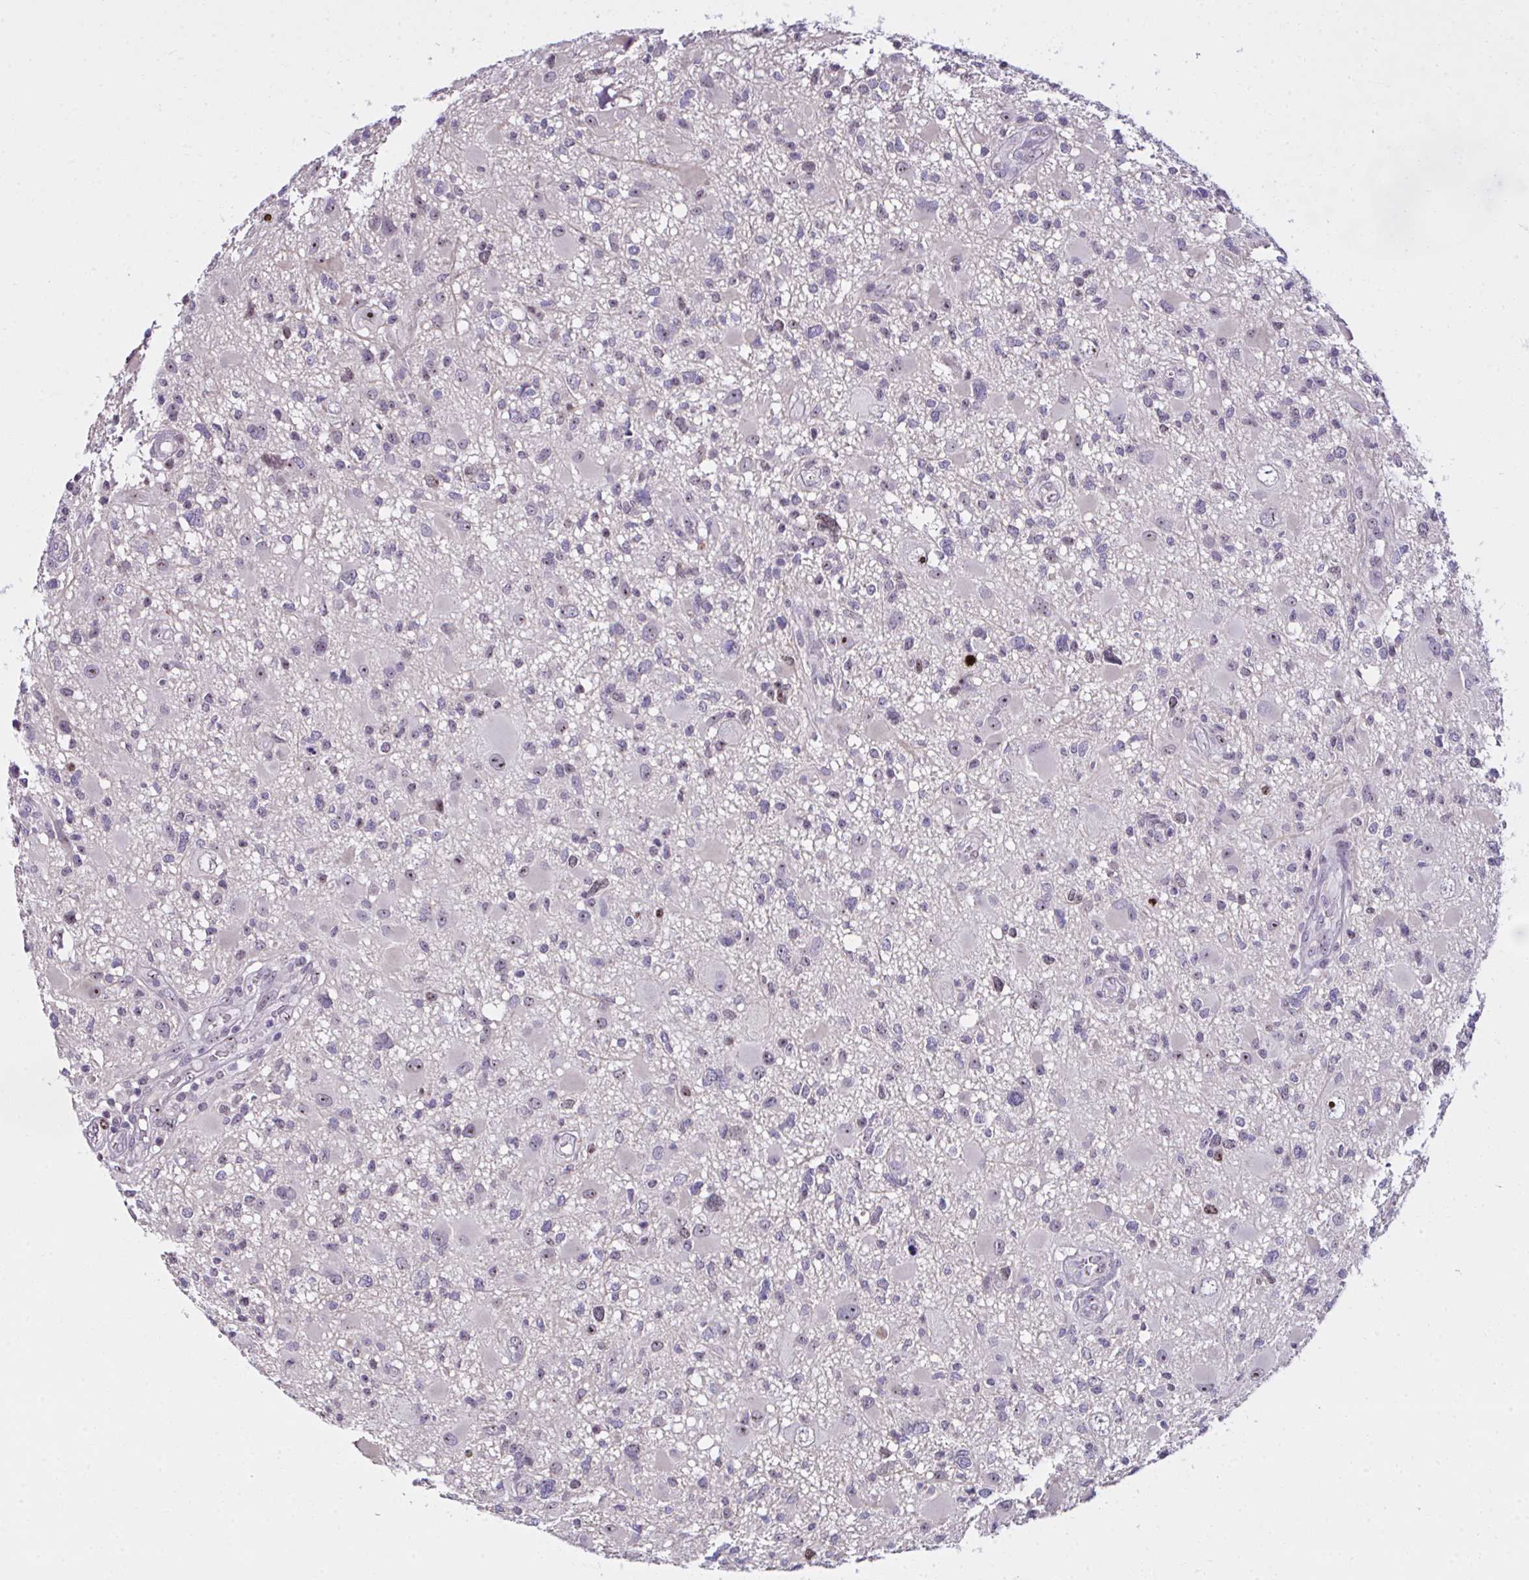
{"staining": {"intensity": "moderate", "quantity": "<25%", "location": "nuclear"}, "tissue": "glioma", "cell_type": "Tumor cells", "image_type": "cancer", "snomed": [{"axis": "morphology", "description": "Glioma, malignant, High grade"}, {"axis": "topography", "description": "Brain"}], "caption": "A high-resolution micrograph shows IHC staining of glioma, which displays moderate nuclear expression in approximately <25% of tumor cells.", "gene": "CEP72", "patient": {"sex": "male", "age": 54}}